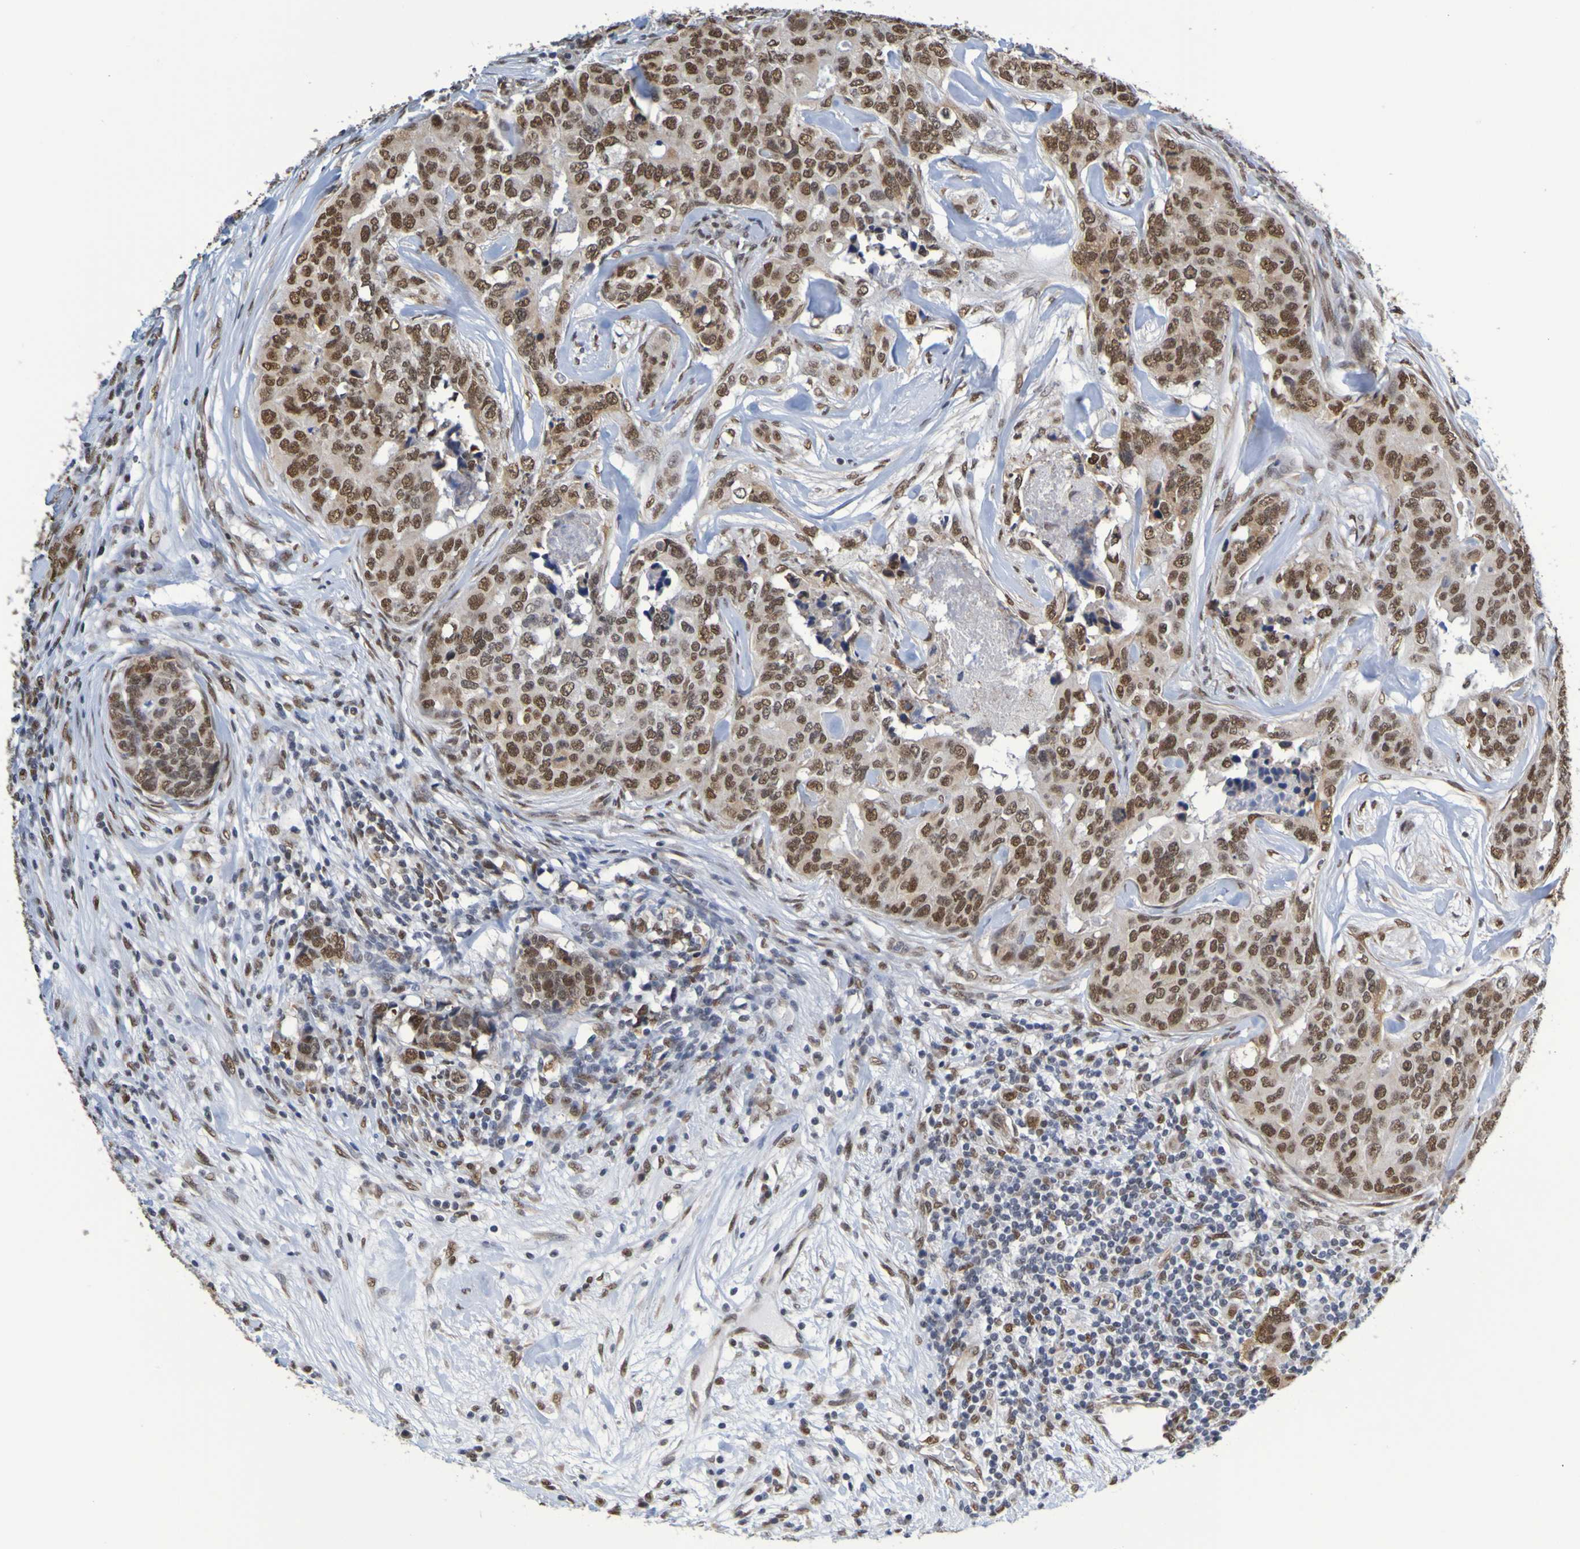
{"staining": {"intensity": "strong", "quantity": ">75%", "location": "nuclear"}, "tissue": "breast cancer", "cell_type": "Tumor cells", "image_type": "cancer", "snomed": [{"axis": "morphology", "description": "Lobular carcinoma"}, {"axis": "topography", "description": "Breast"}], "caption": "Lobular carcinoma (breast) stained with a brown dye displays strong nuclear positive expression in about >75% of tumor cells.", "gene": "HDAC2", "patient": {"sex": "female", "age": 59}}